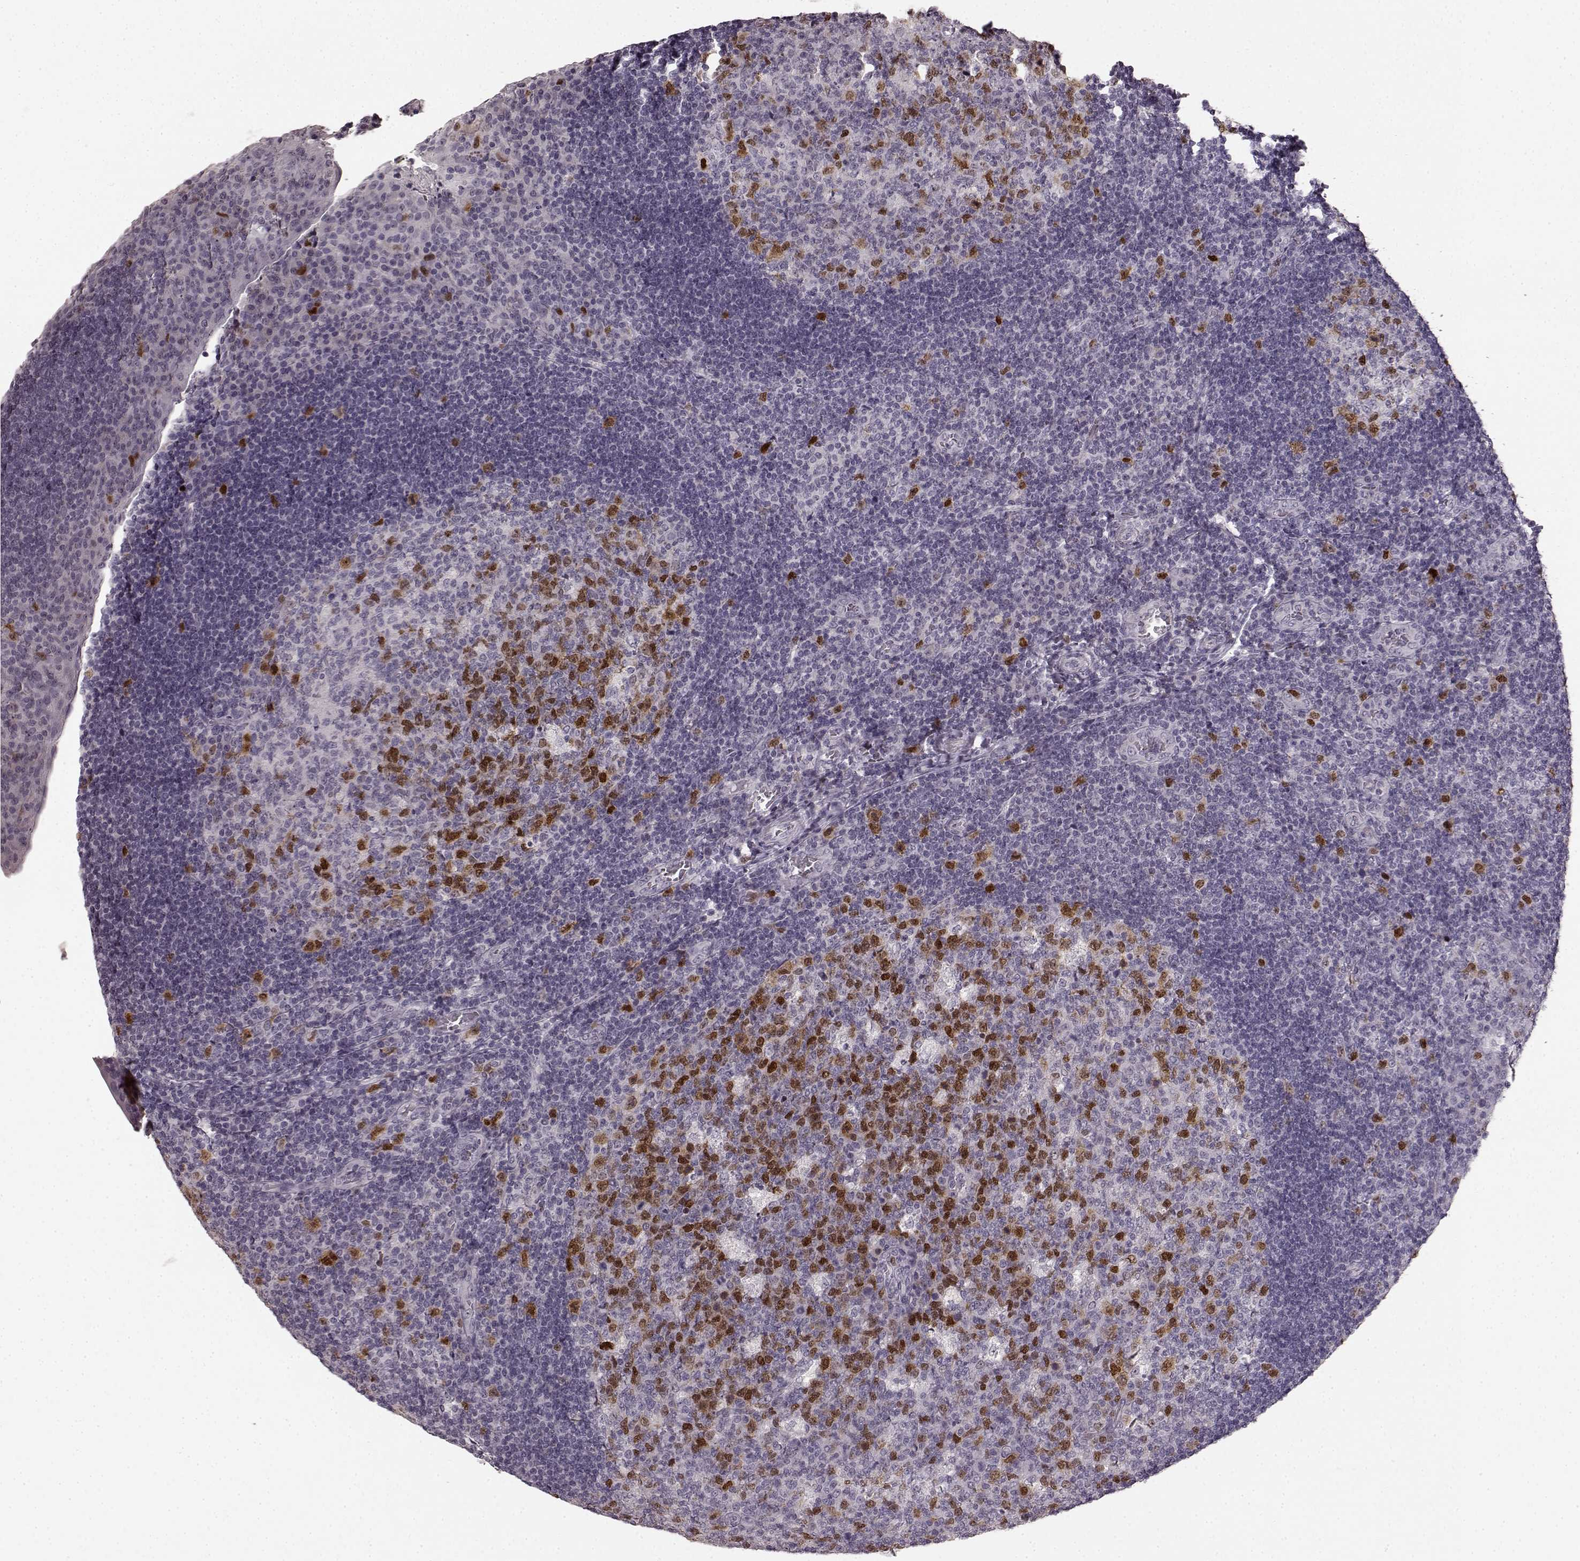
{"staining": {"intensity": "strong", "quantity": "<25%", "location": "nuclear"}, "tissue": "tonsil", "cell_type": "Germinal center cells", "image_type": "normal", "snomed": [{"axis": "morphology", "description": "Normal tissue, NOS"}, {"axis": "topography", "description": "Tonsil"}], "caption": "Strong nuclear expression for a protein is appreciated in approximately <25% of germinal center cells of benign tonsil using immunohistochemistry.", "gene": "CCNA2", "patient": {"sex": "male", "age": 17}}